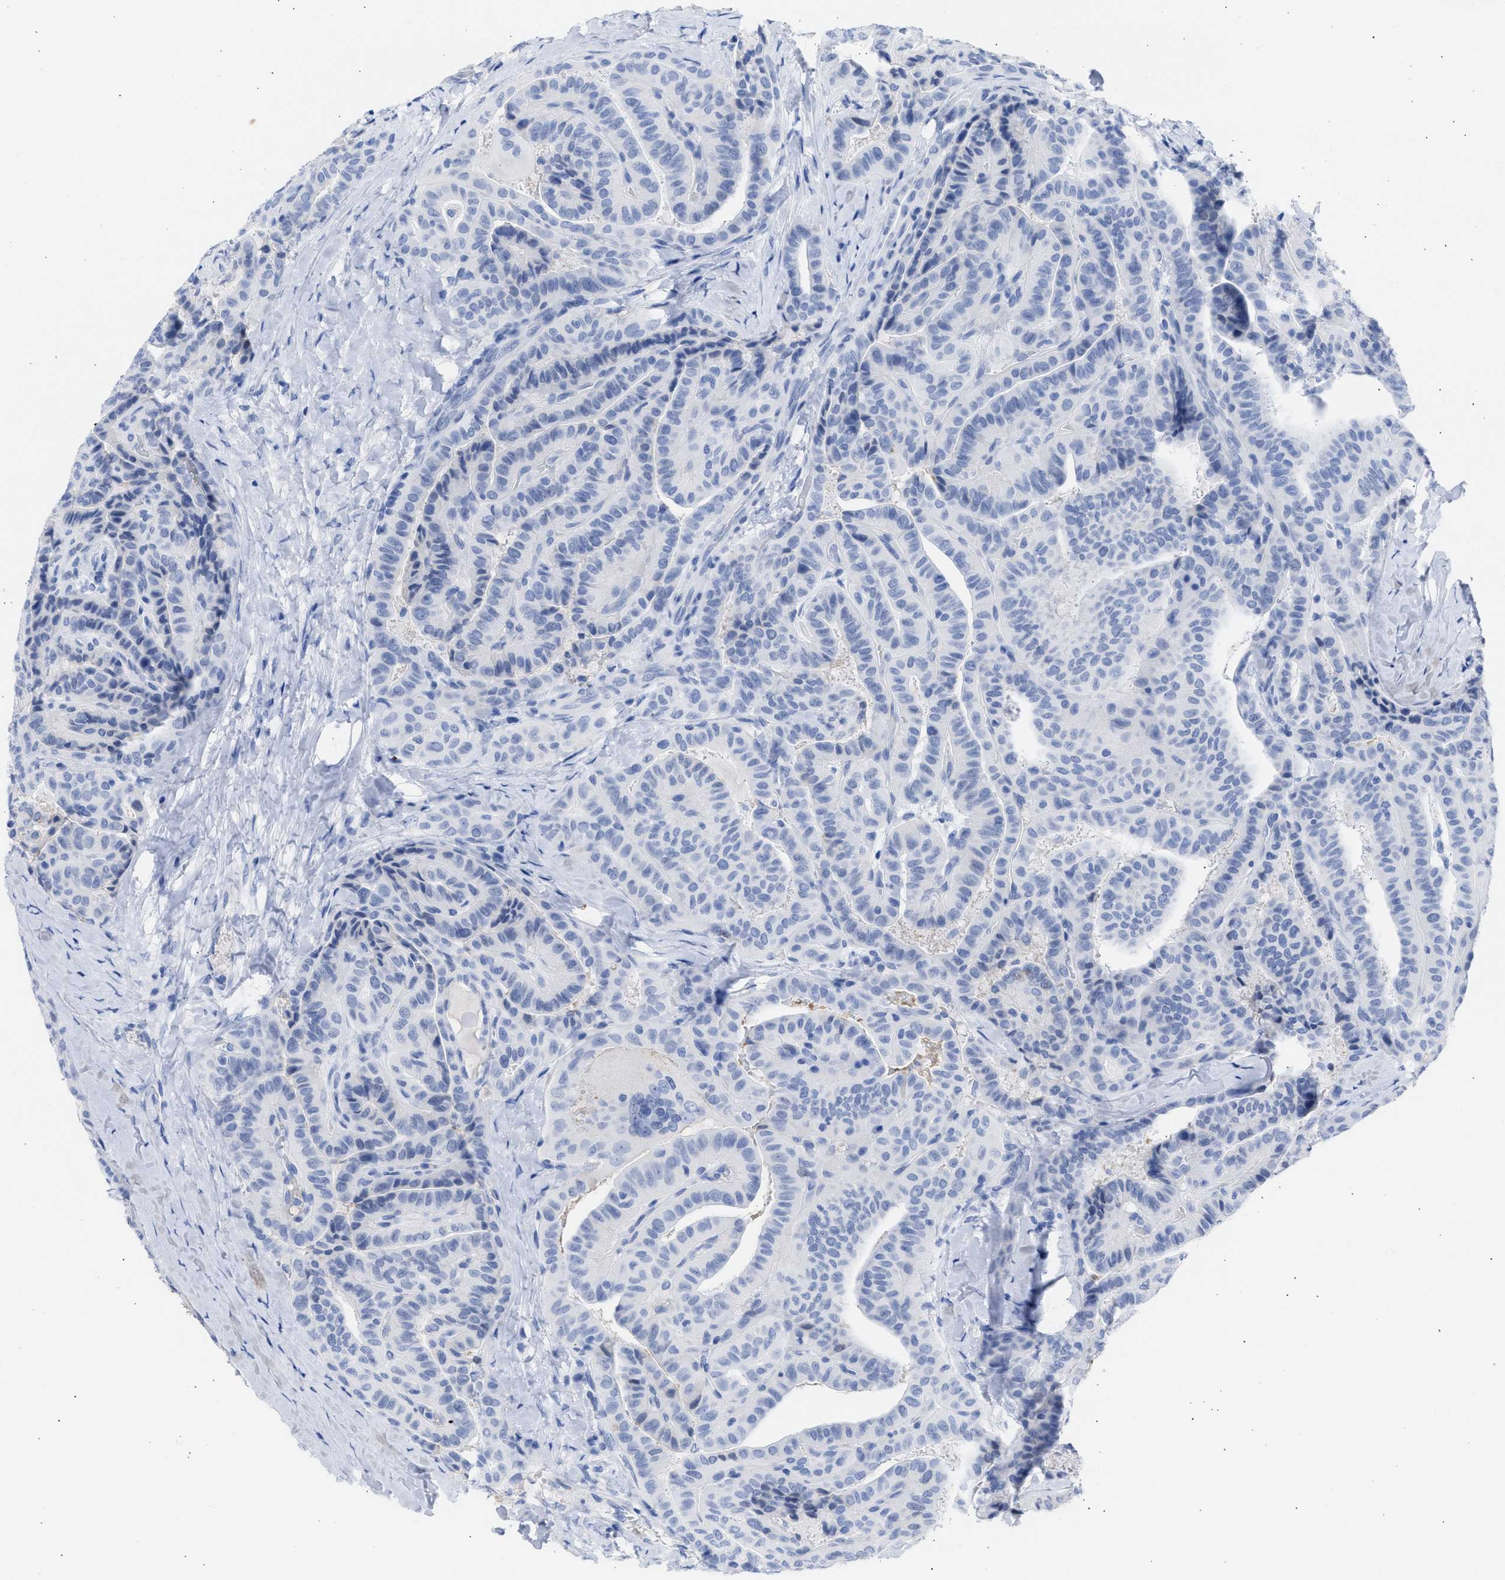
{"staining": {"intensity": "negative", "quantity": "none", "location": "none"}, "tissue": "thyroid cancer", "cell_type": "Tumor cells", "image_type": "cancer", "snomed": [{"axis": "morphology", "description": "Papillary adenocarcinoma, NOS"}, {"axis": "topography", "description": "Thyroid gland"}], "caption": "Tumor cells are negative for protein expression in human thyroid papillary adenocarcinoma.", "gene": "RSPH1", "patient": {"sex": "male", "age": 77}}